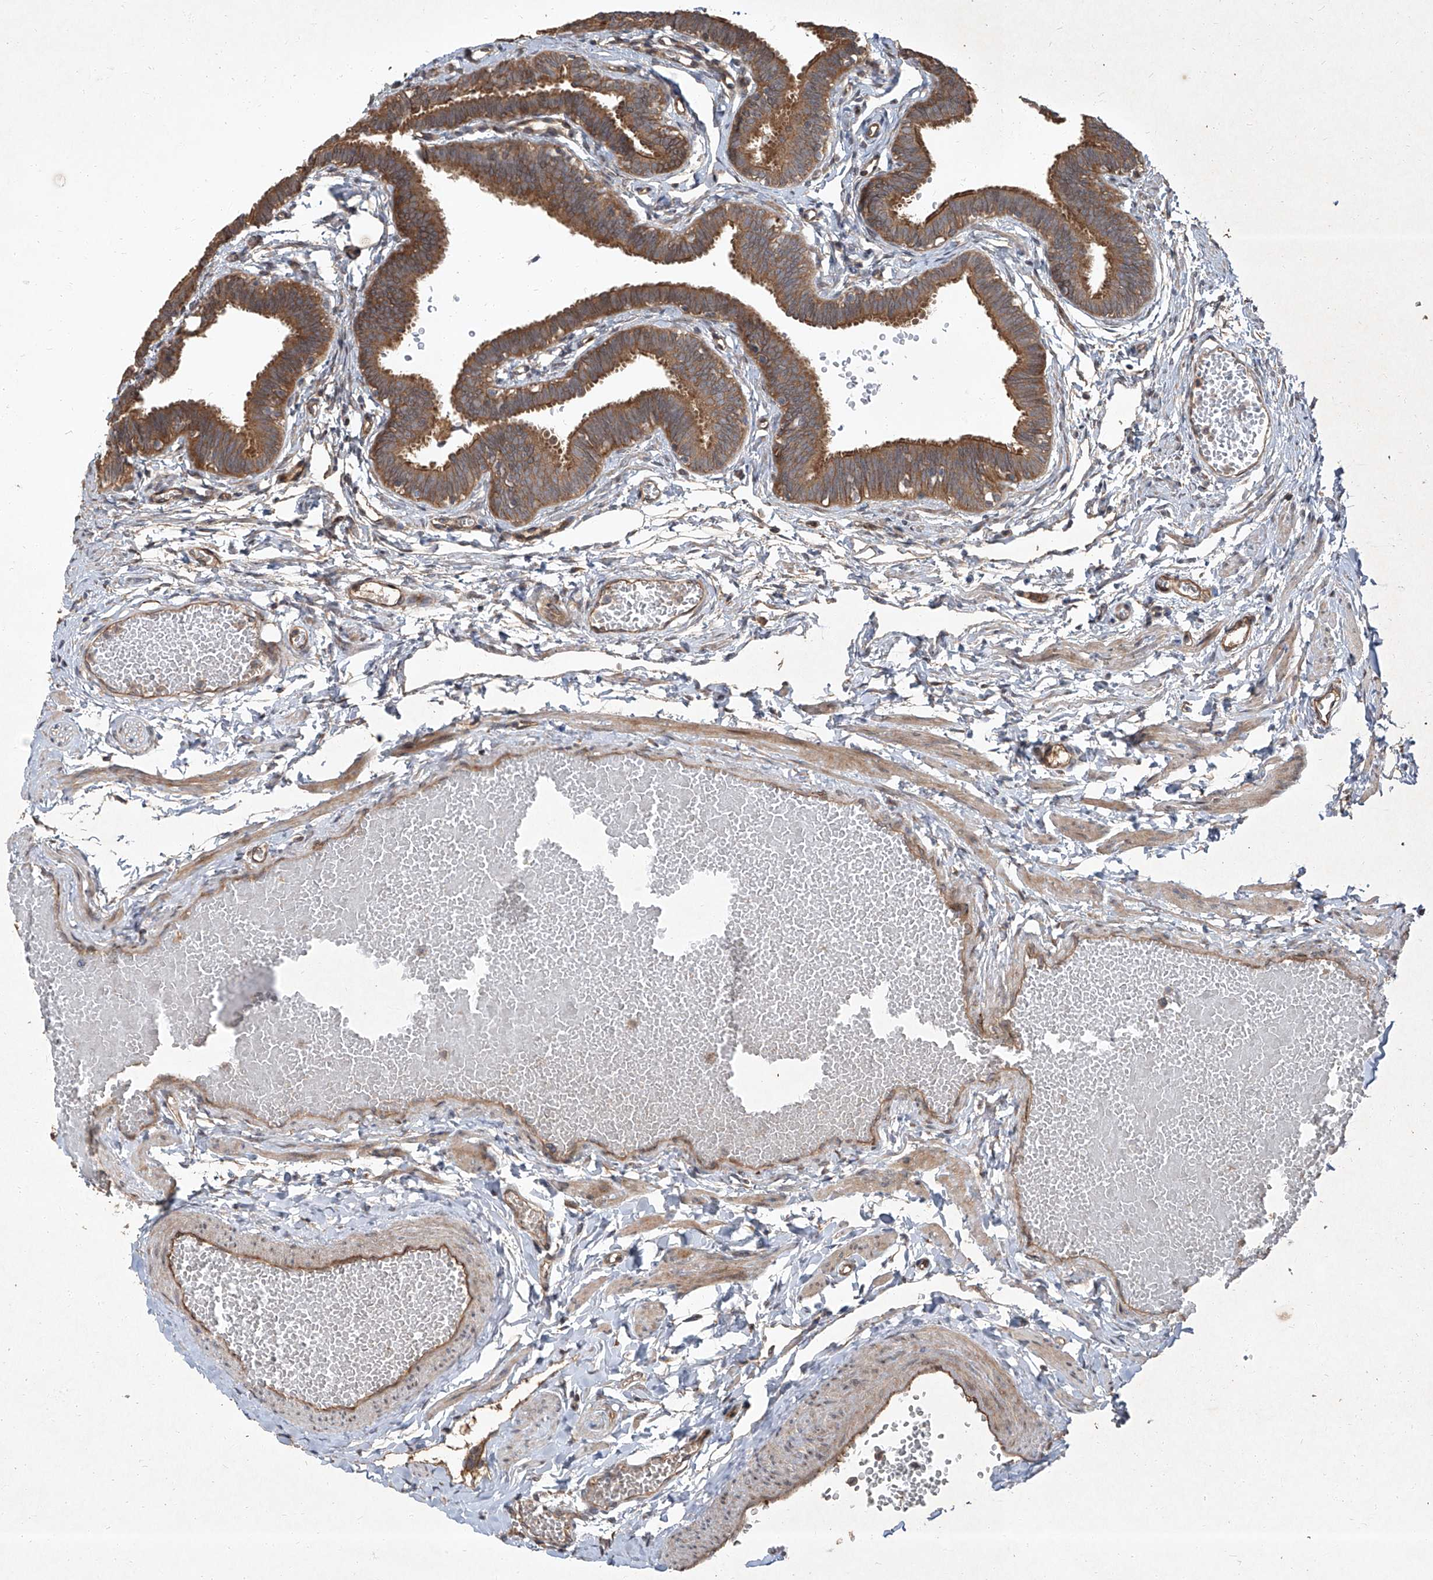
{"staining": {"intensity": "moderate", "quantity": ">75%", "location": "cytoplasmic/membranous"}, "tissue": "fallopian tube", "cell_type": "Glandular cells", "image_type": "normal", "snomed": [{"axis": "morphology", "description": "Normal tissue, NOS"}, {"axis": "topography", "description": "Fallopian tube"}, {"axis": "topography", "description": "Ovary"}], "caption": "A medium amount of moderate cytoplasmic/membranous expression is identified in approximately >75% of glandular cells in normal fallopian tube. The protein is shown in brown color, while the nuclei are stained blue.", "gene": "CCN1", "patient": {"sex": "female", "age": 23}}